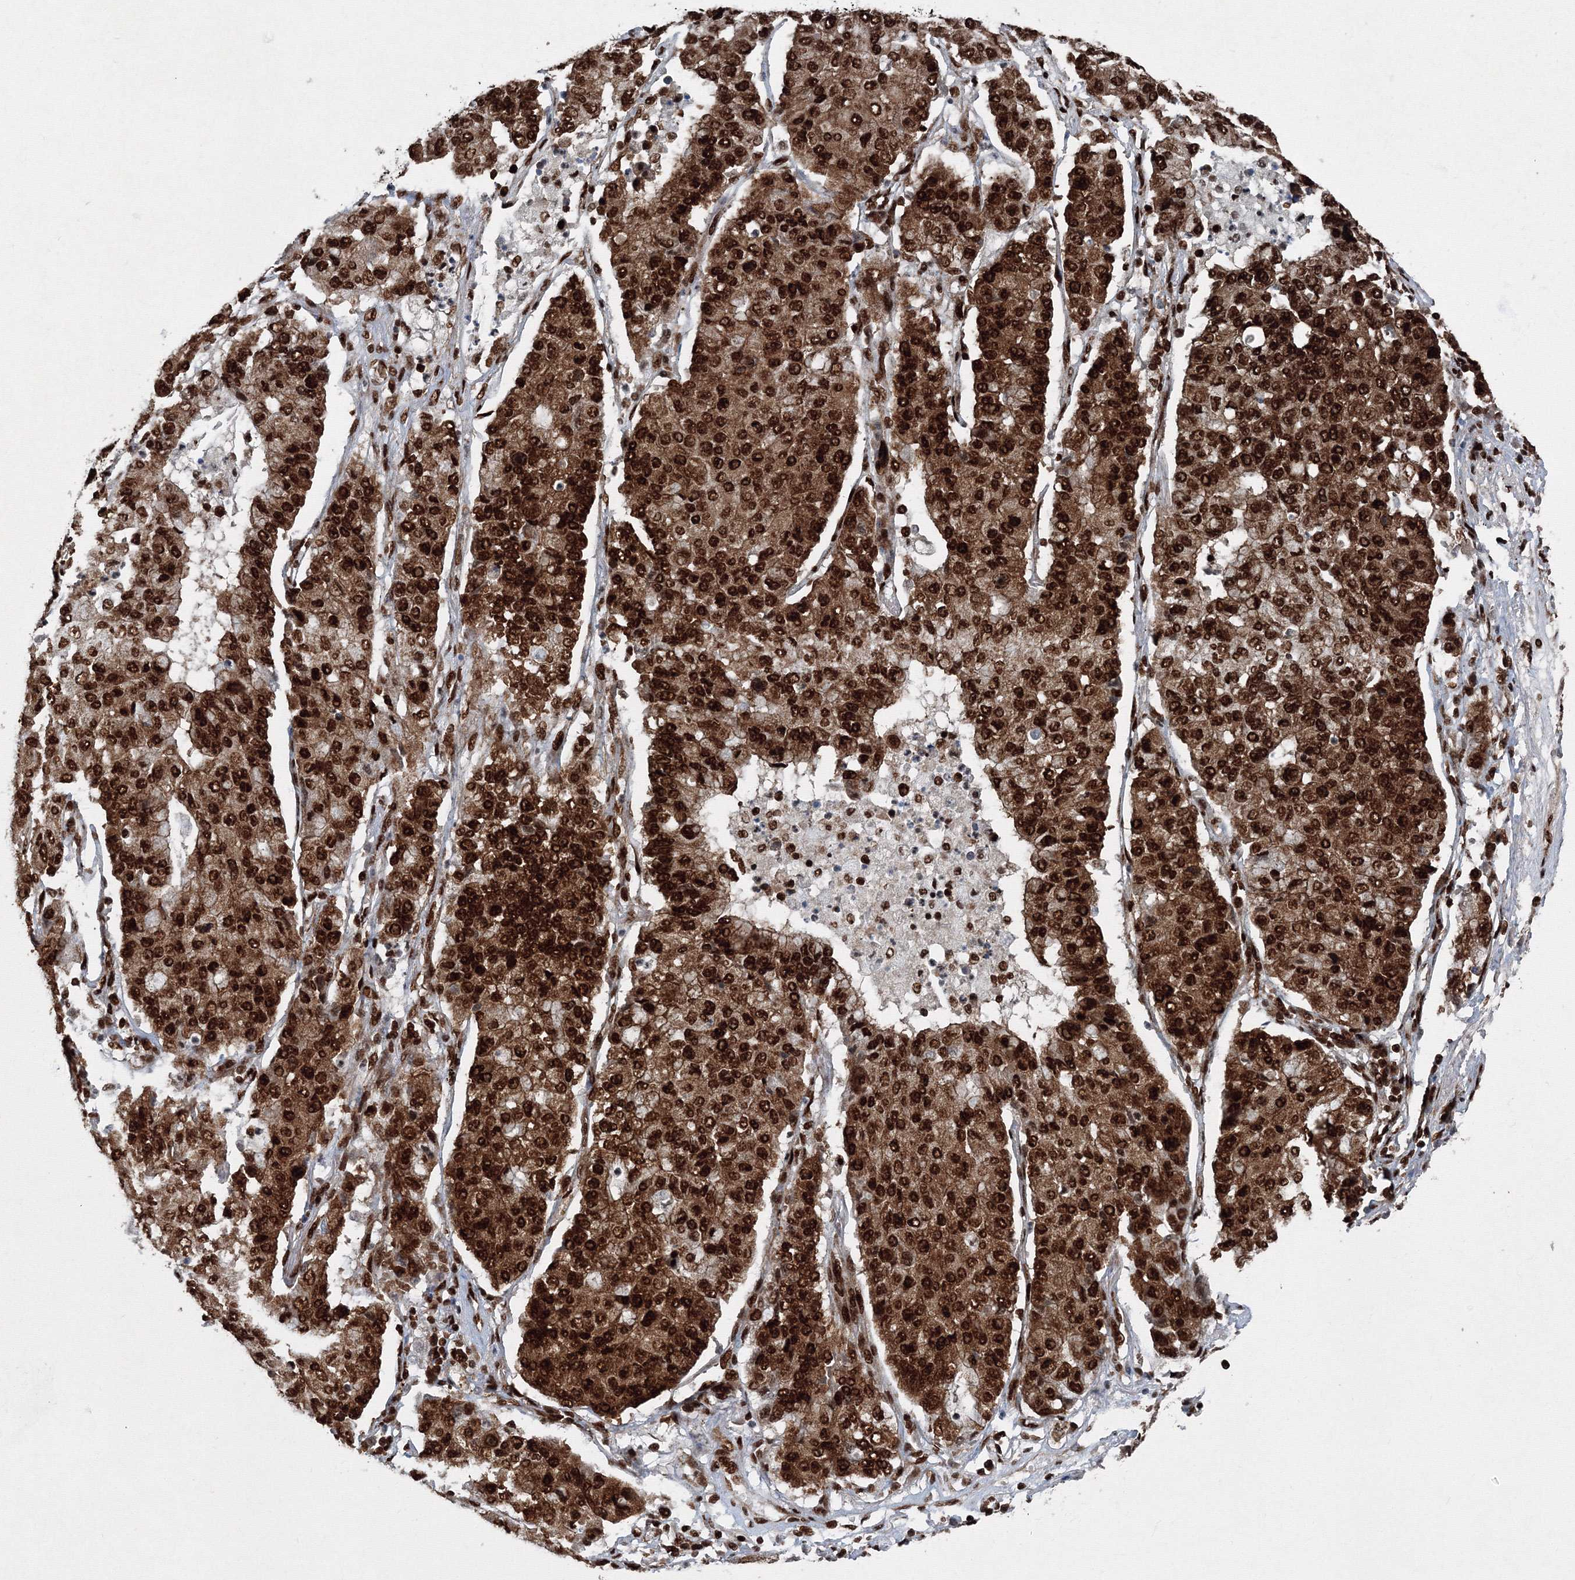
{"staining": {"intensity": "strong", "quantity": ">75%", "location": "cytoplasmic/membranous,nuclear"}, "tissue": "lung cancer", "cell_type": "Tumor cells", "image_type": "cancer", "snomed": [{"axis": "morphology", "description": "Squamous cell carcinoma, NOS"}, {"axis": "topography", "description": "Lung"}], "caption": "High-power microscopy captured an immunohistochemistry (IHC) photomicrograph of lung cancer, revealing strong cytoplasmic/membranous and nuclear positivity in about >75% of tumor cells.", "gene": "SNRPC", "patient": {"sex": "male", "age": 74}}